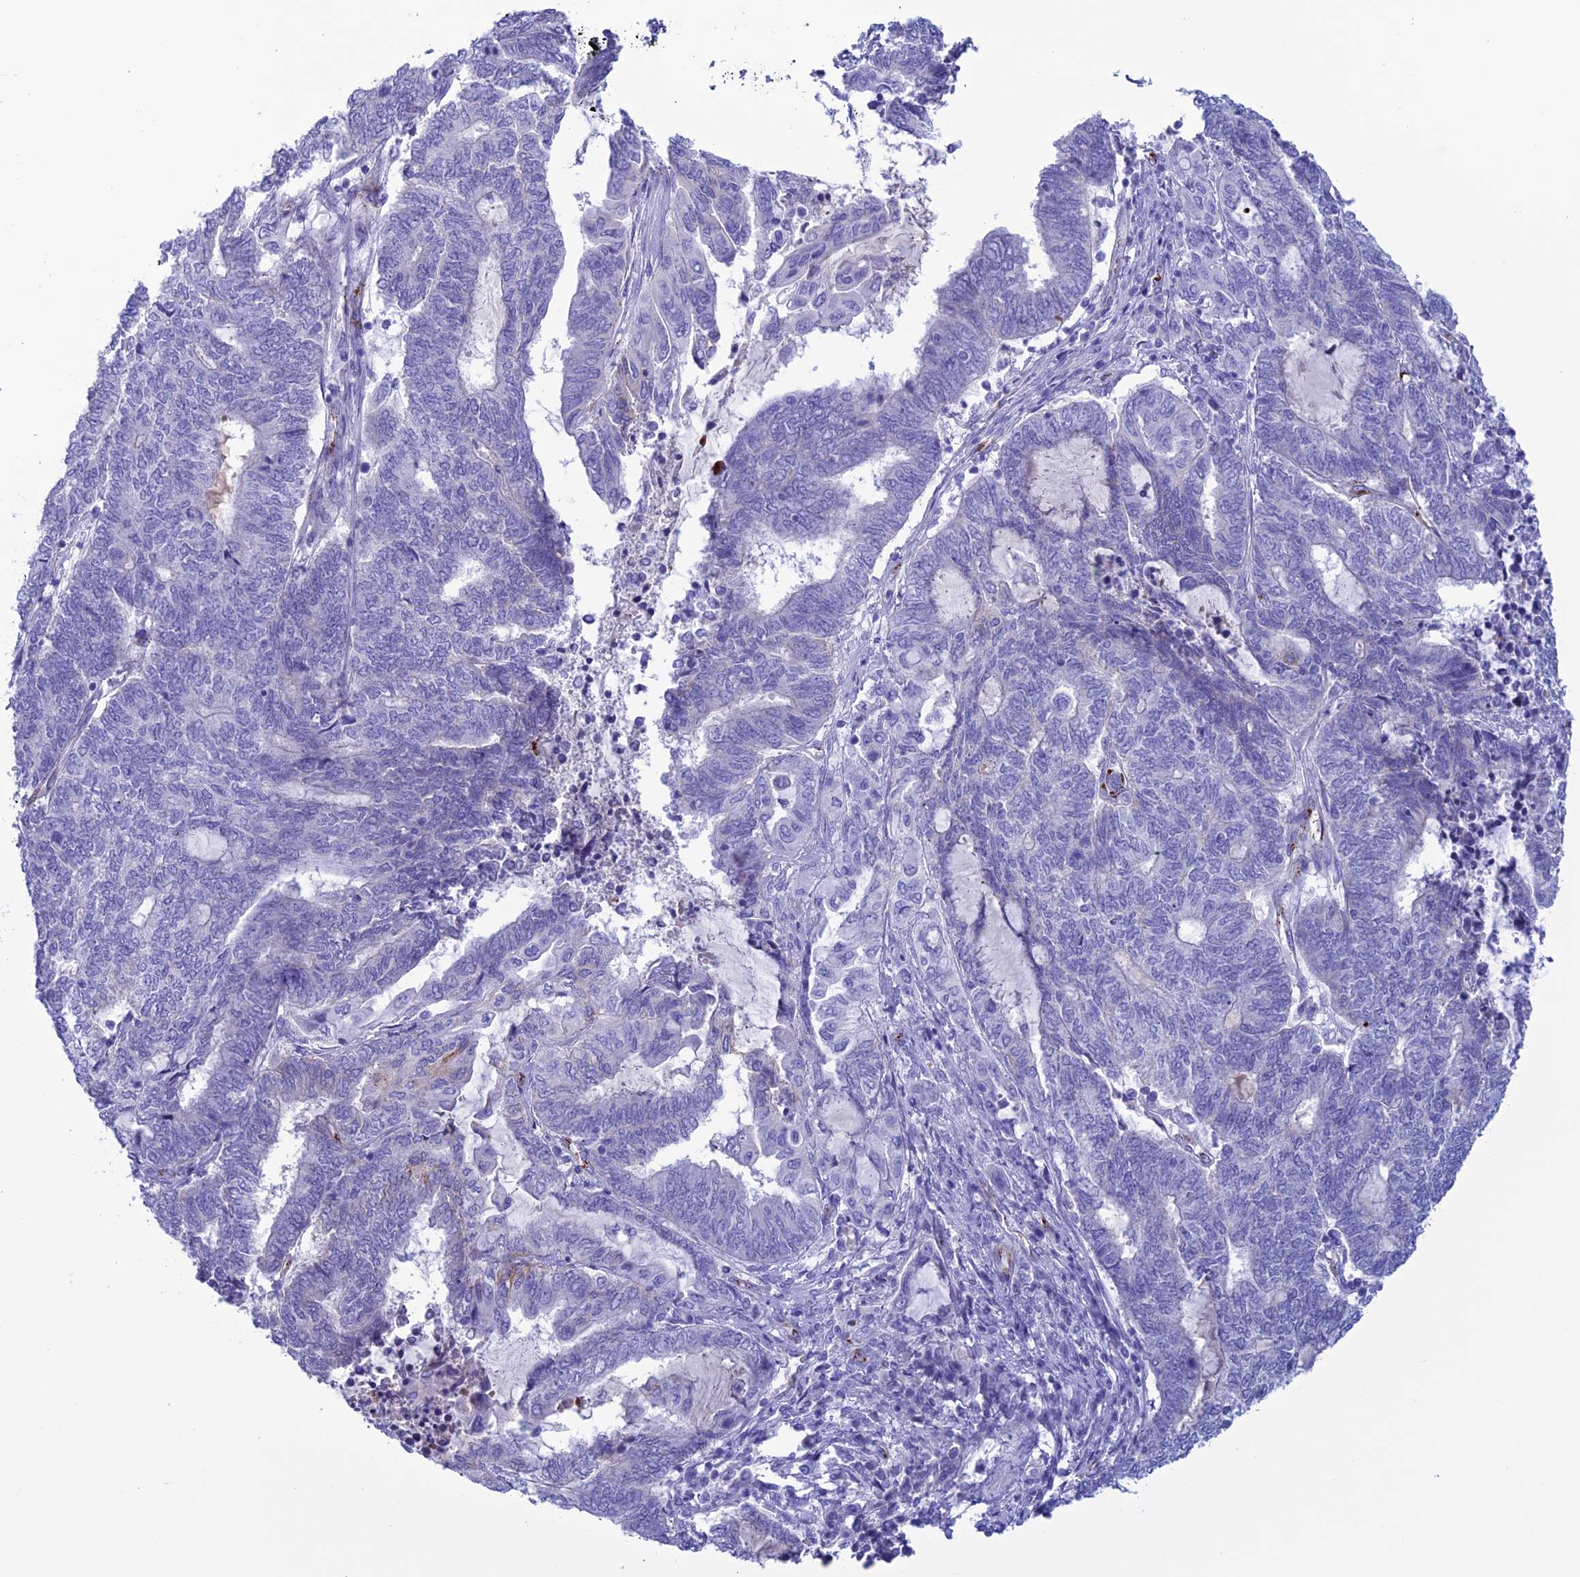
{"staining": {"intensity": "negative", "quantity": "none", "location": "none"}, "tissue": "endometrial cancer", "cell_type": "Tumor cells", "image_type": "cancer", "snomed": [{"axis": "morphology", "description": "Adenocarcinoma, NOS"}, {"axis": "topography", "description": "Uterus"}, {"axis": "topography", "description": "Endometrium"}], "caption": "Histopathology image shows no significant protein staining in tumor cells of endometrial cancer.", "gene": "CDC42EP5", "patient": {"sex": "female", "age": 70}}